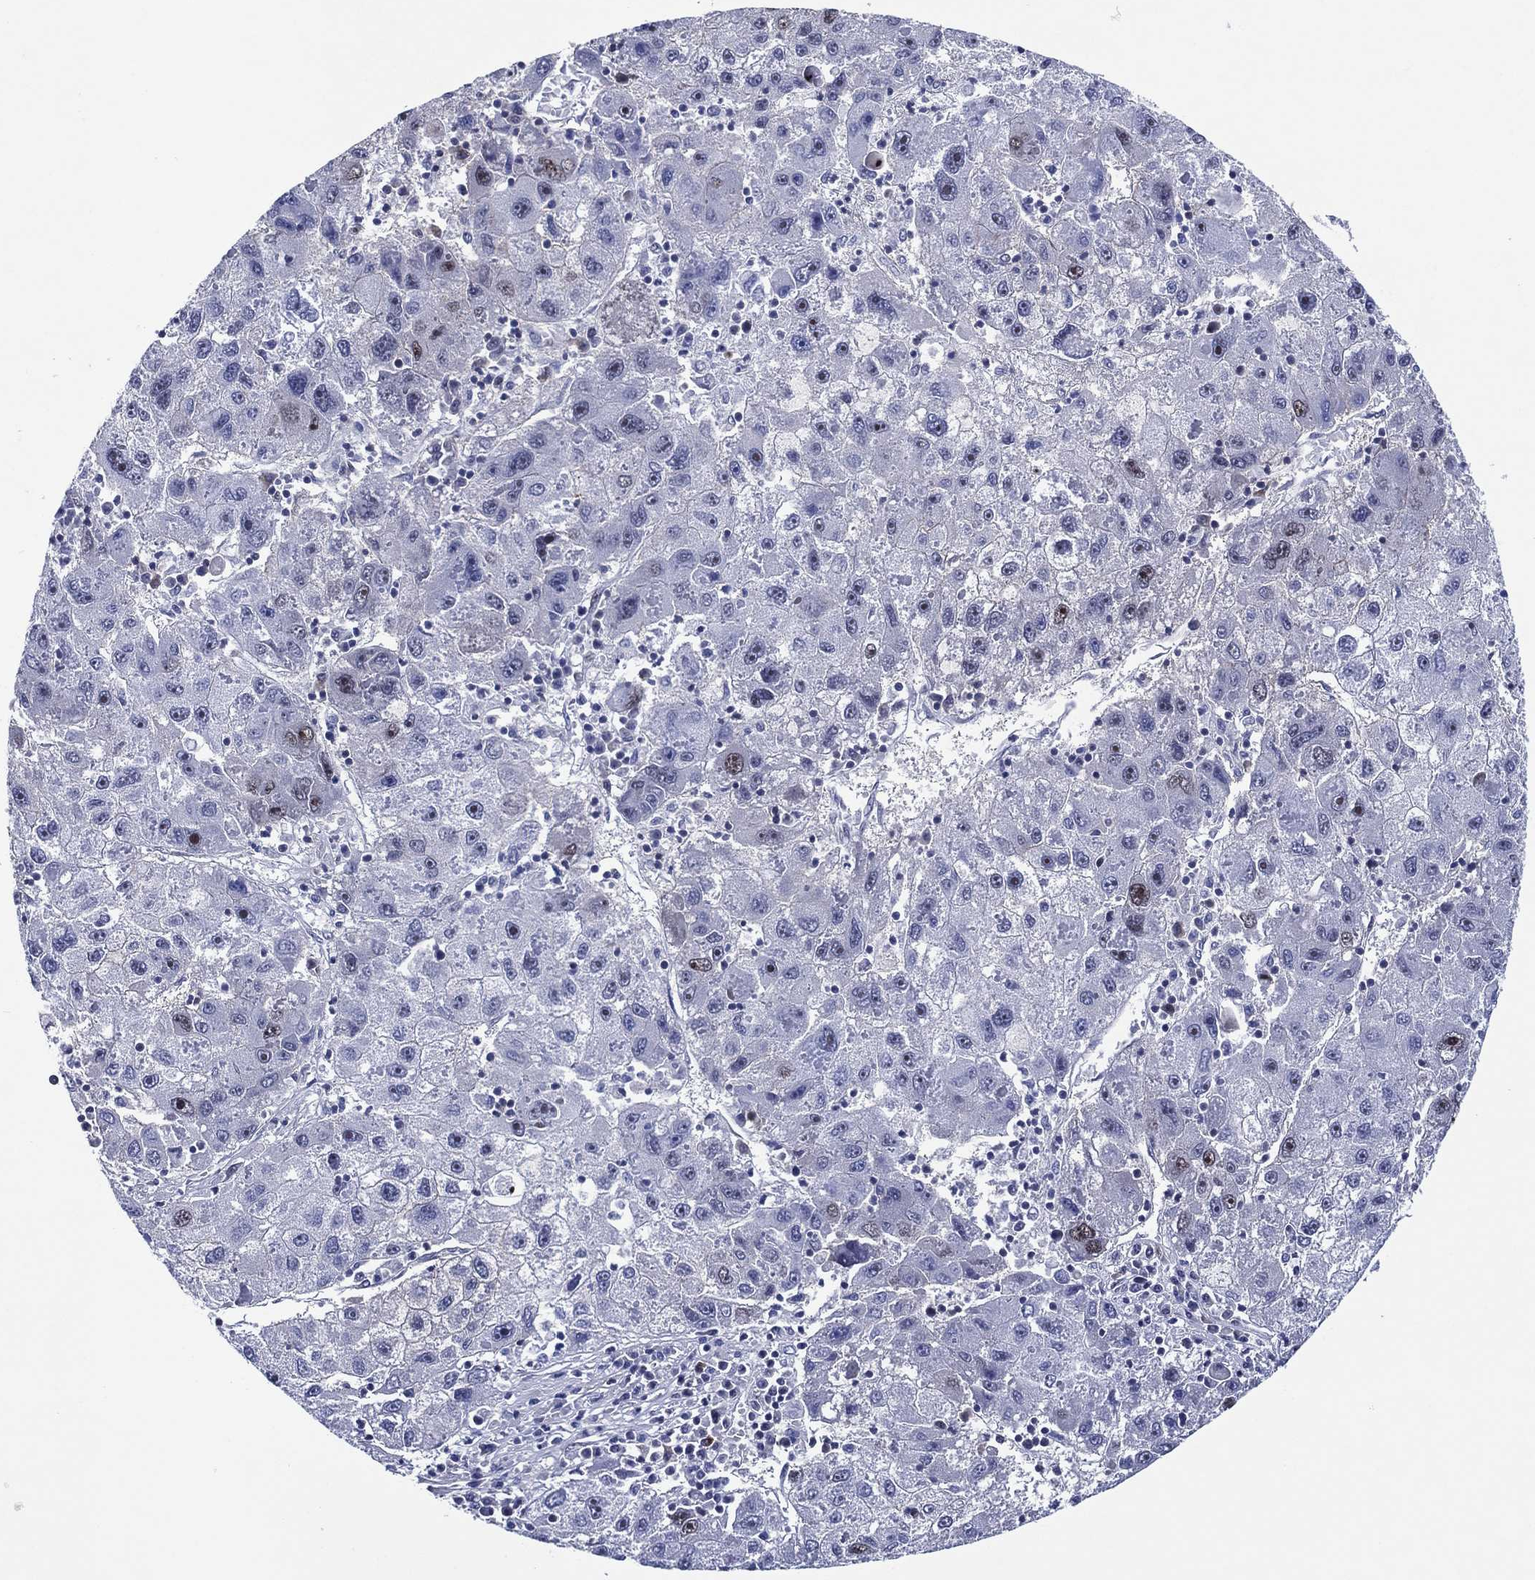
{"staining": {"intensity": "negative", "quantity": "none", "location": "none"}, "tissue": "liver cancer", "cell_type": "Tumor cells", "image_type": "cancer", "snomed": [{"axis": "morphology", "description": "Carcinoma, Hepatocellular, NOS"}, {"axis": "topography", "description": "Liver"}], "caption": "DAB immunohistochemical staining of liver cancer shows no significant staining in tumor cells.", "gene": "GATA6", "patient": {"sex": "male", "age": 75}}